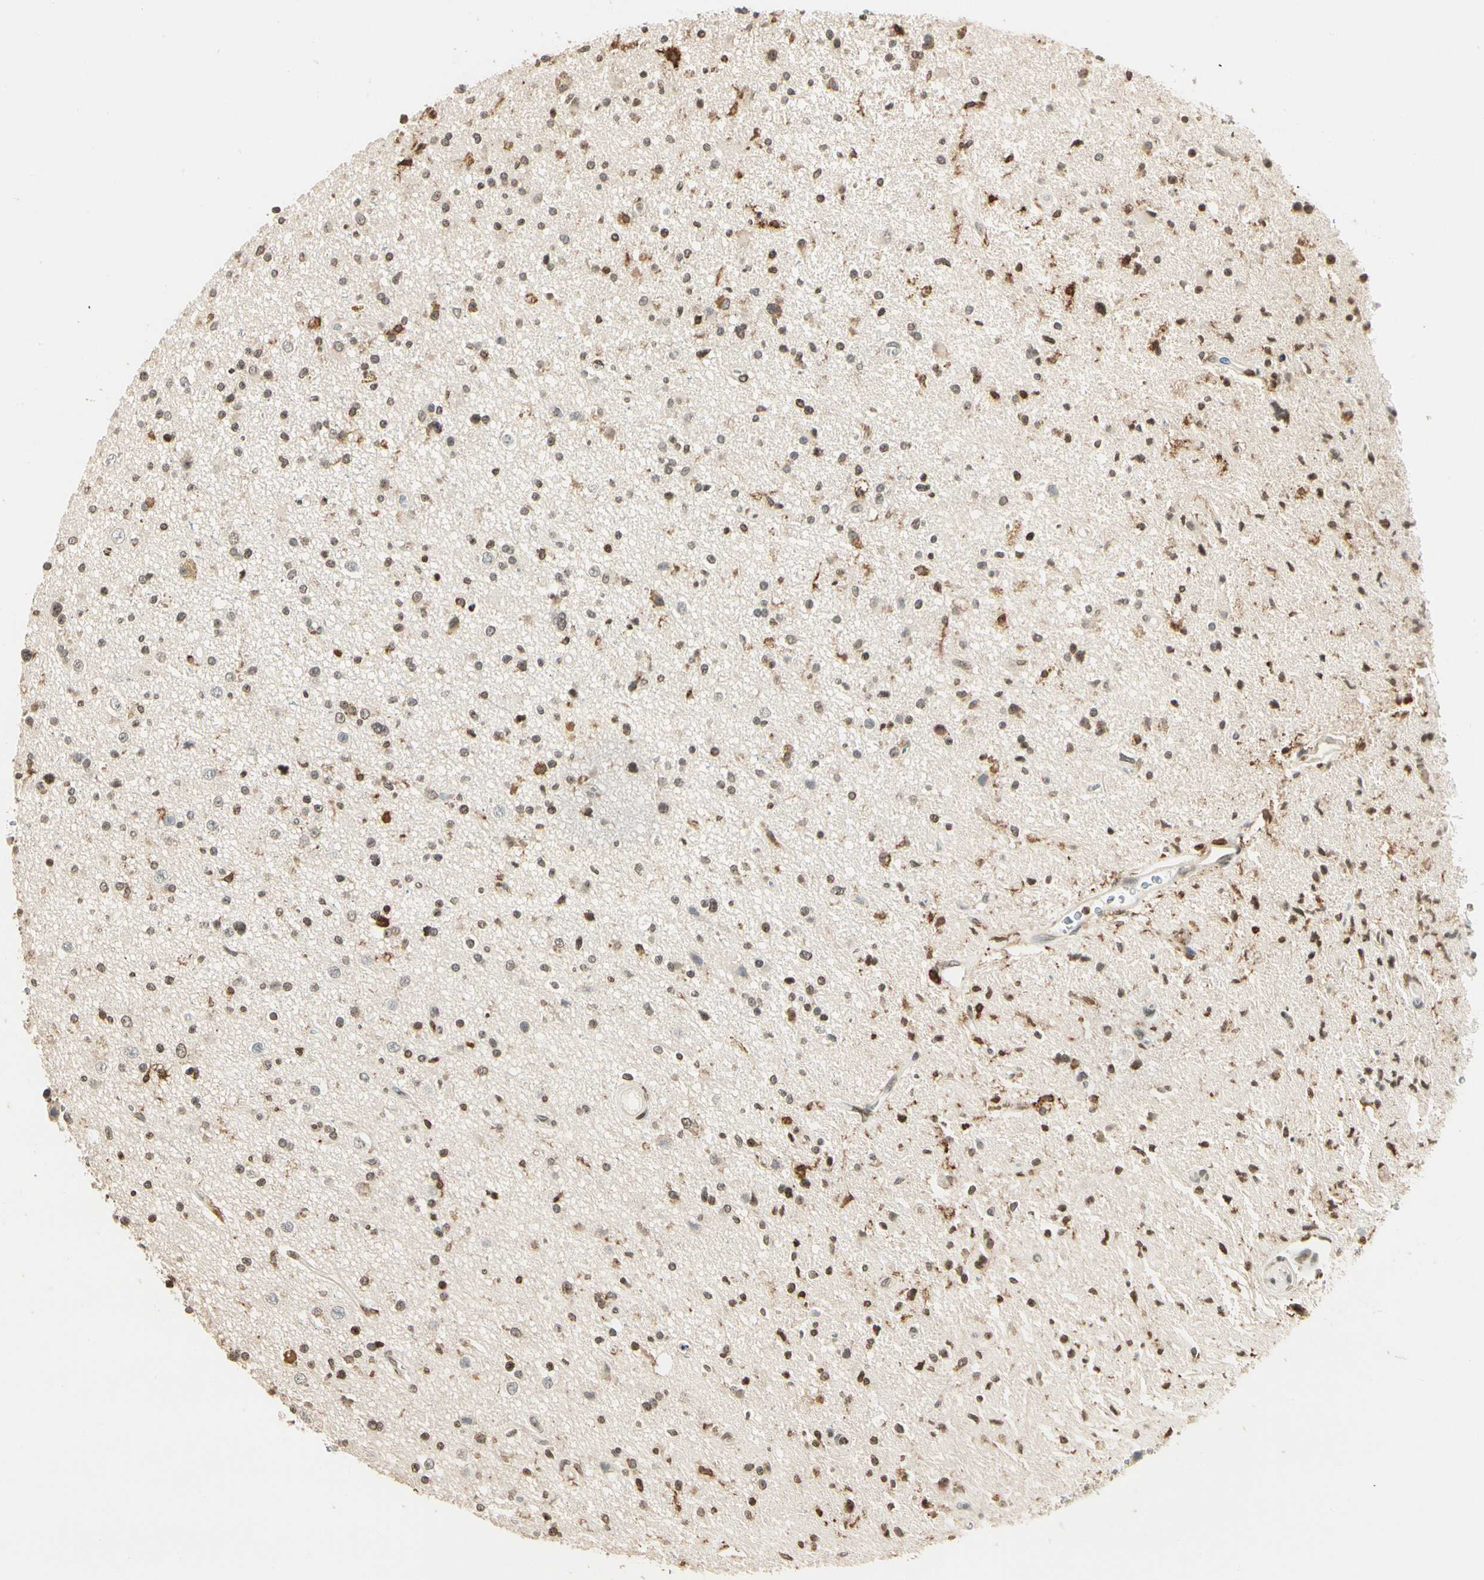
{"staining": {"intensity": "moderate", "quantity": "25%-75%", "location": "nuclear"}, "tissue": "glioma", "cell_type": "Tumor cells", "image_type": "cancer", "snomed": [{"axis": "morphology", "description": "Glioma, malignant, High grade"}, {"axis": "topography", "description": "Brain"}], "caption": "Immunohistochemical staining of glioma displays moderate nuclear protein positivity in approximately 25%-75% of tumor cells. The protein of interest is shown in brown color, while the nuclei are stained blue.", "gene": "FER", "patient": {"sex": "male", "age": 33}}